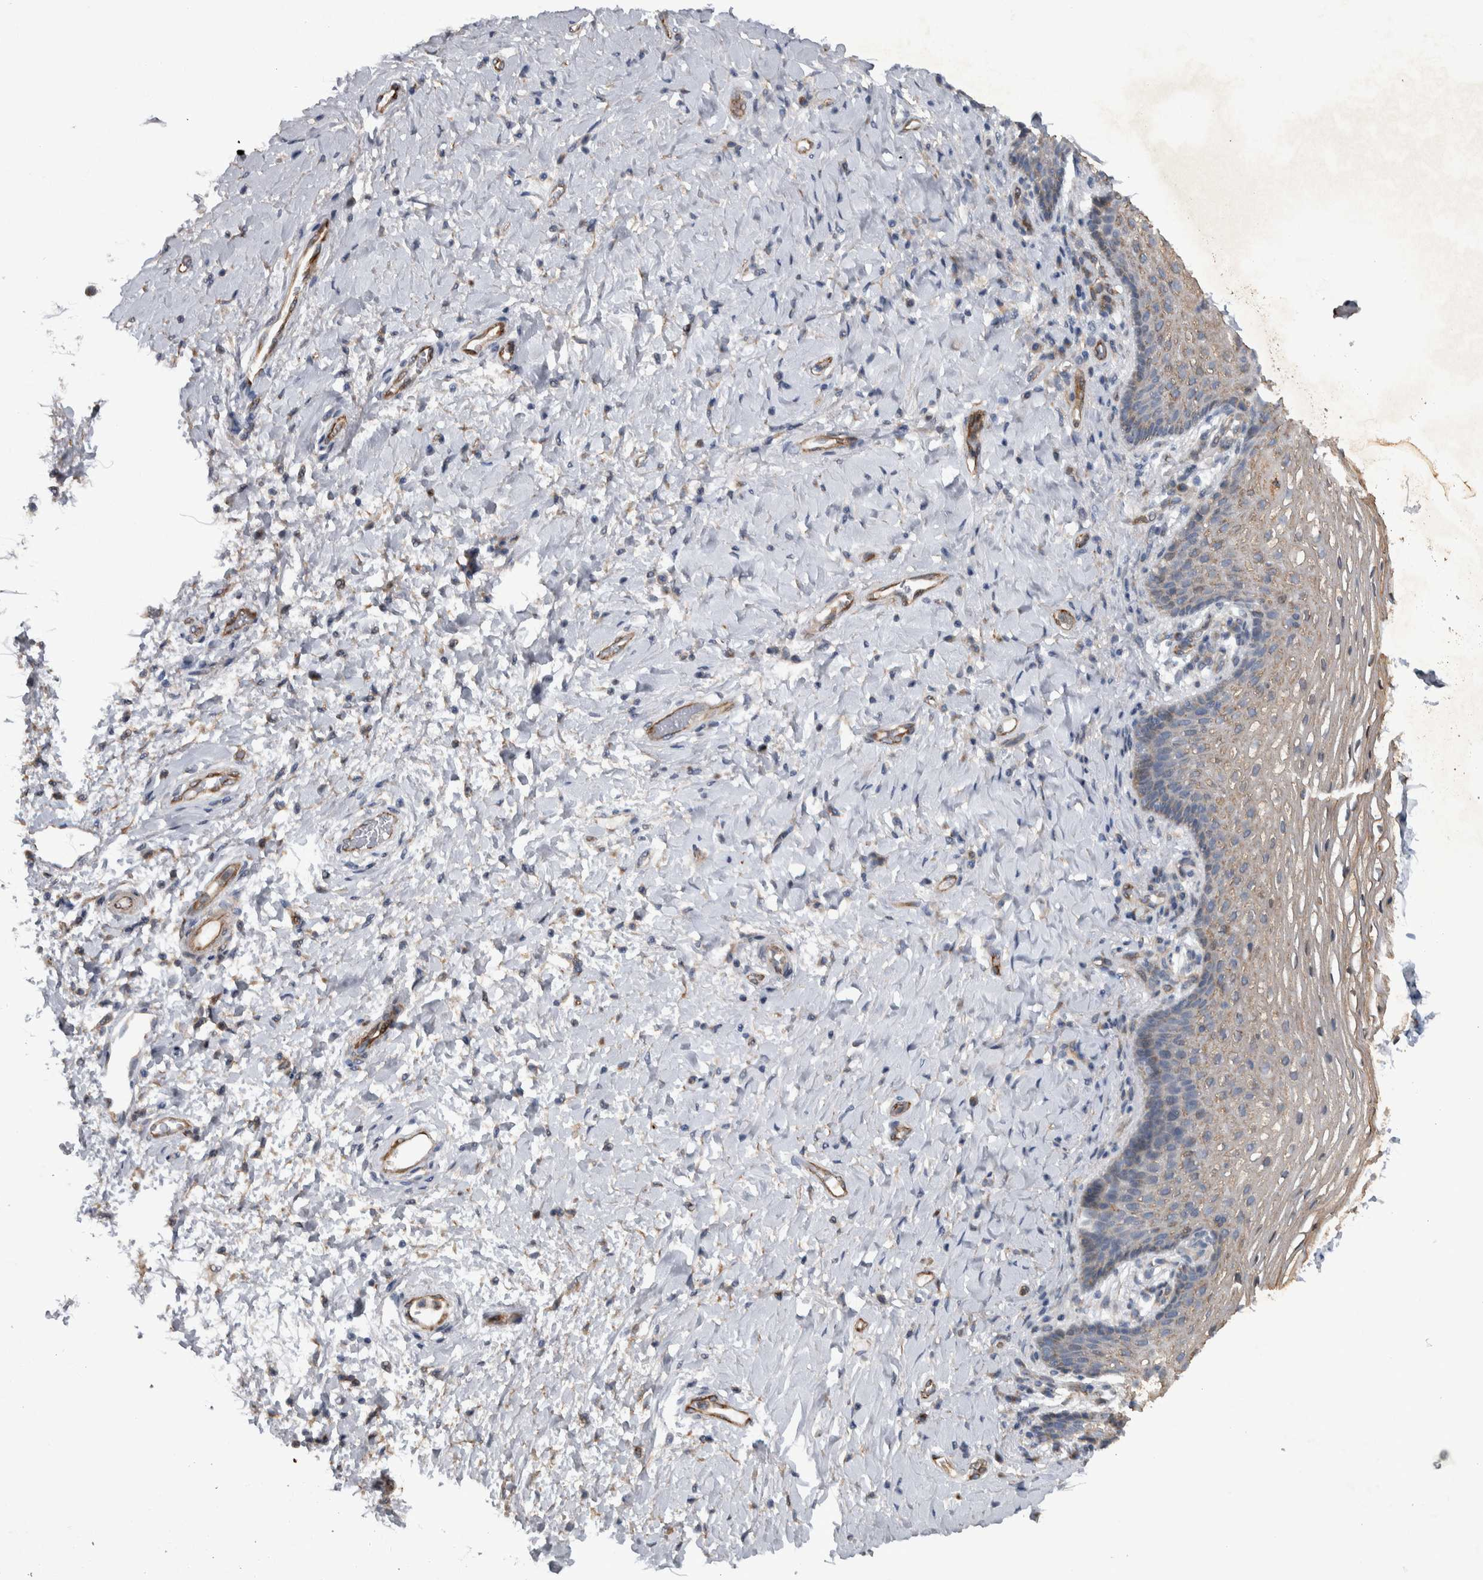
{"staining": {"intensity": "weak", "quantity": ">75%", "location": "cytoplasmic/membranous"}, "tissue": "vagina", "cell_type": "Squamous epithelial cells", "image_type": "normal", "snomed": [{"axis": "morphology", "description": "Normal tissue, NOS"}, {"axis": "topography", "description": "Vagina"}], "caption": "Immunohistochemistry of normal vagina exhibits low levels of weak cytoplasmic/membranous expression in about >75% of squamous epithelial cells.", "gene": "NT5C2", "patient": {"sex": "female", "age": 60}}